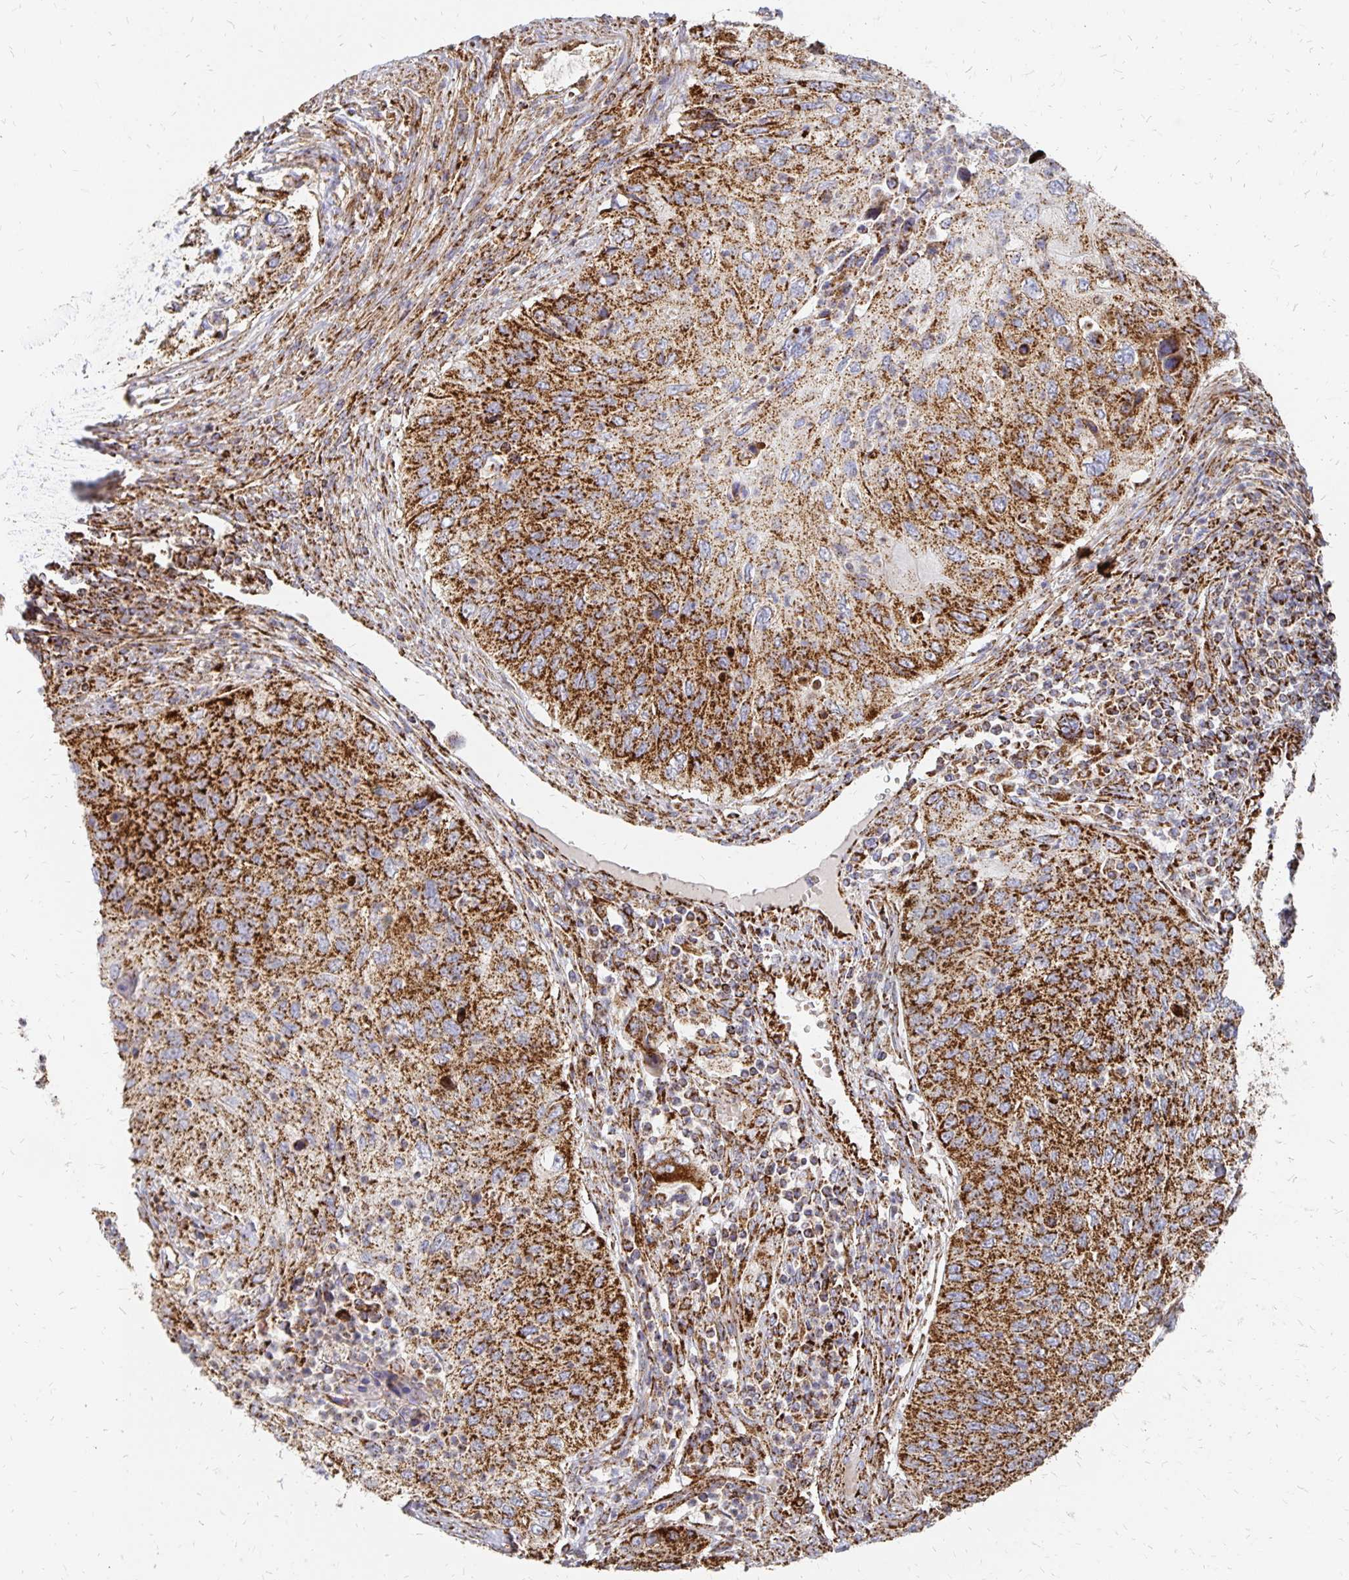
{"staining": {"intensity": "strong", "quantity": ">75%", "location": "cytoplasmic/membranous"}, "tissue": "urothelial cancer", "cell_type": "Tumor cells", "image_type": "cancer", "snomed": [{"axis": "morphology", "description": "Urothelial carcinoma, High grade"}, {"axis": "topography", "description": "Urinary bladder"}], "caption": "The immunohistochemical stain highlights strong cytoplasmic/membranous positivity in tumor cells of urothelial cancer tissue.", "gene": "STOML2", "patient": {"sex": "female", "age": 60}}